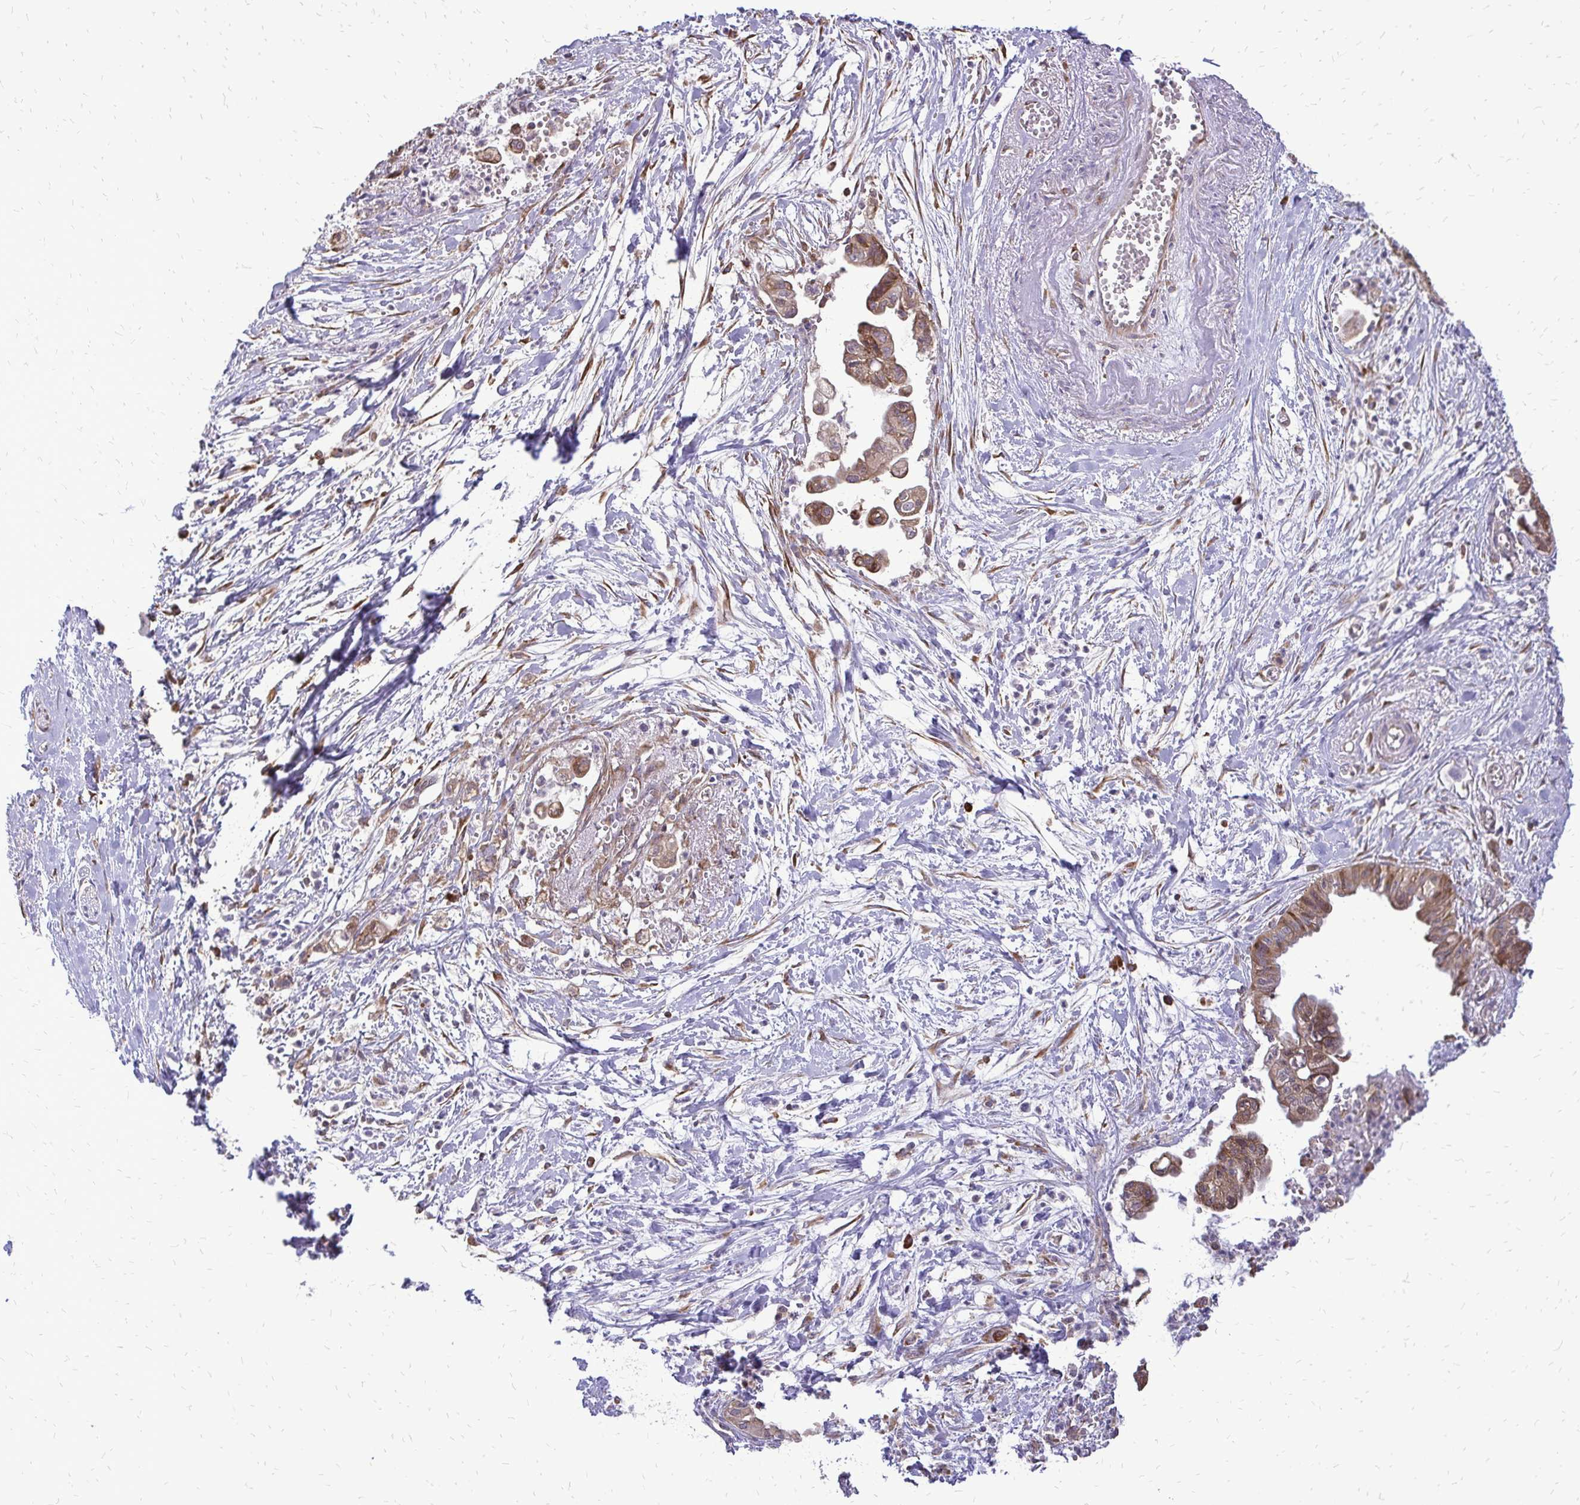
{"staining": {"intensity": "moderate", "quantity": ">75%", "location": "cytoplasmic/membranous"}, "tissue": "pancreatic cancer", "cell_type": "Tumor cells", "image_type": "cancer", "snomed": [{"axis": "morphology", "description": "Adenocarcinoma, NOS"}, {"axis": "topography", "description": "Pancreas"}], "caption": "A high-resolution photomicrograph shows IHC staining of pancreatic cancer, which demonstrates moderate cytoplasmic/membranous positivity in about >75% of tumor cells. (Stains: DAB (3,3'-diaminobenzidine) in brown, nuclei in blue, Microscopy: brightfield microscopy at high magnification).", "gene": "RPS3", "patient": {"sex": "male", "age": 71}}